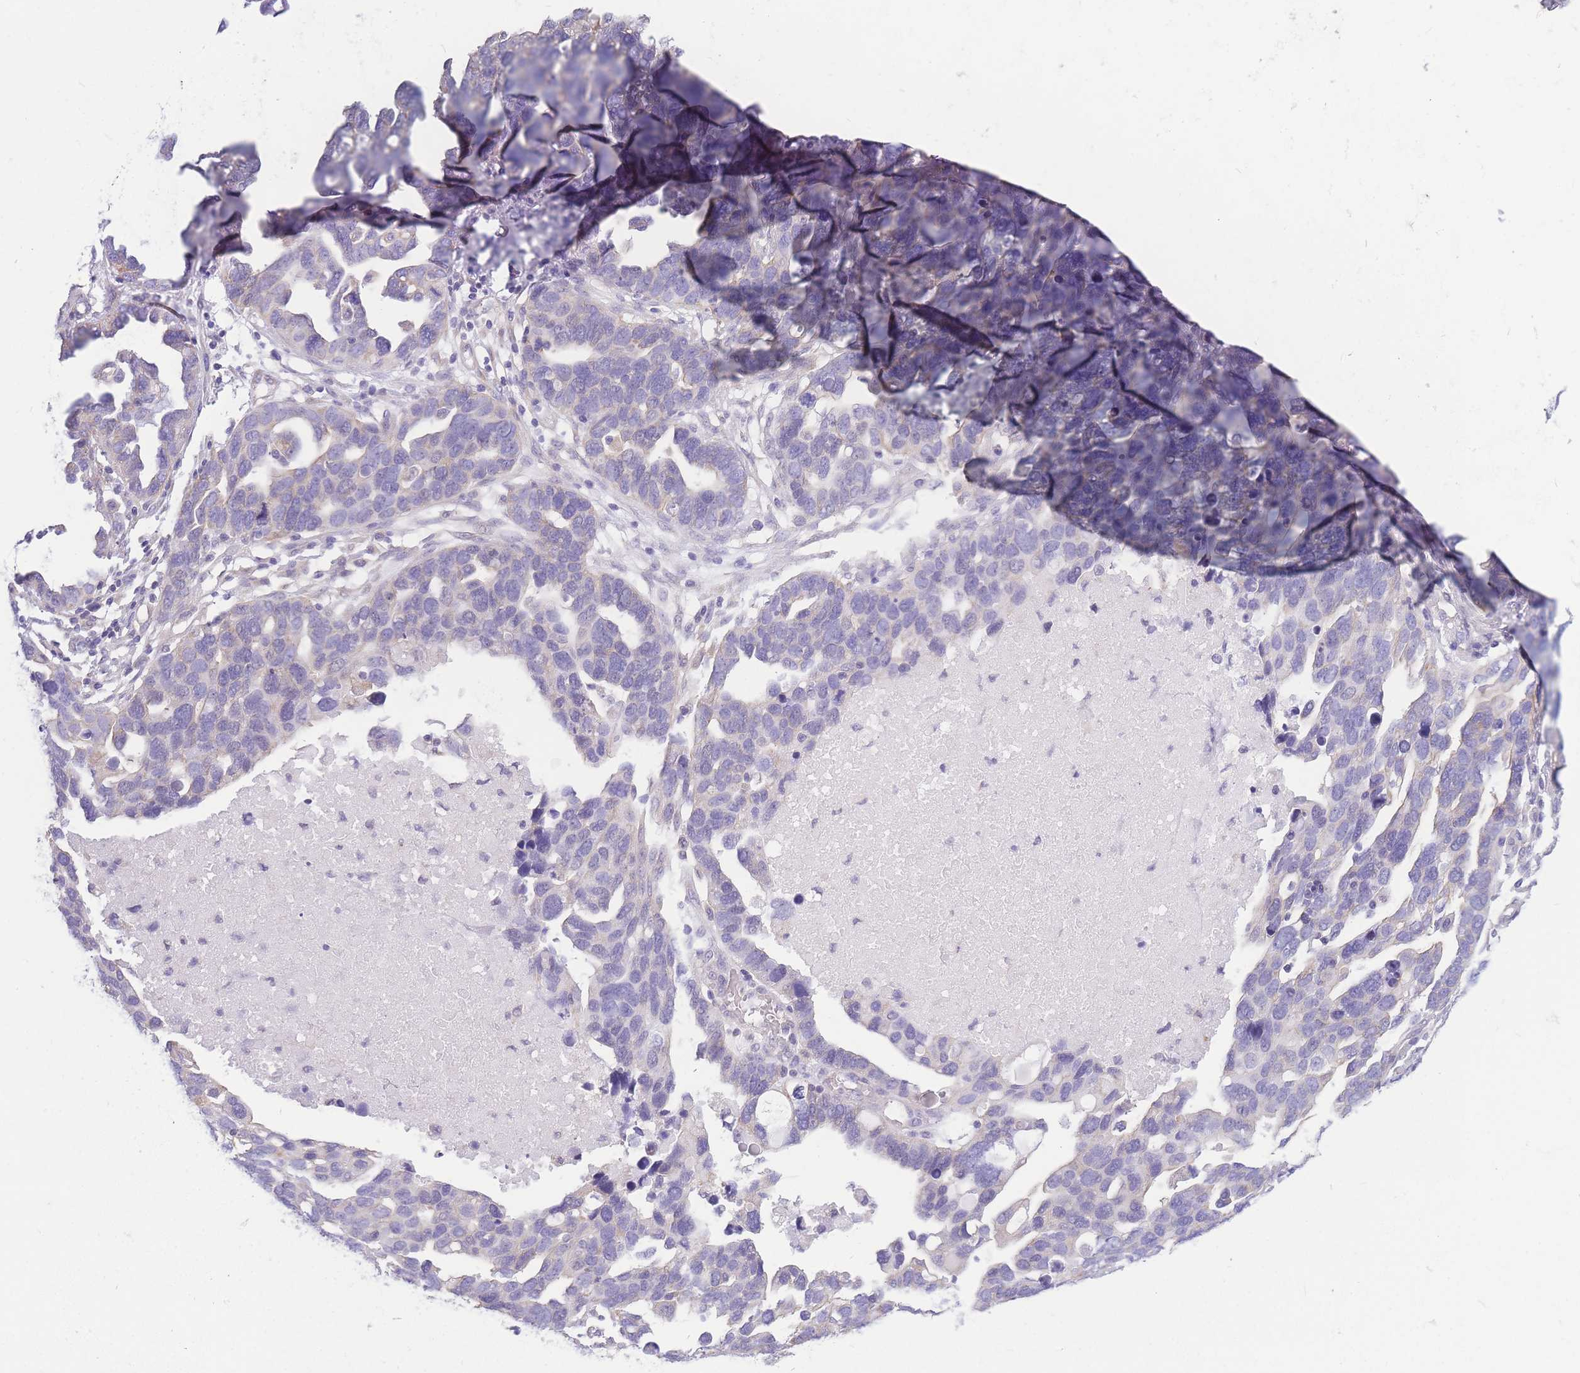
{"staining": {"intensity": "negative", "quantity": "none", "location": "none"}, "tissue": "ovarian cancer", "cell_type": "Tumor cells", "image_type": "cancer", "snomed": [{"axis": "morphology", "description": "Cystadenocarcinoma, serous, NOS"}, {"axis": "topography", "description": "Ovary"}], "caption": "This is an IHC micrograph of ovarian cancer. There is no staining in tumor cells.", "gene": "ZNF311", "patient": {"sex": "female", "age": 54}}